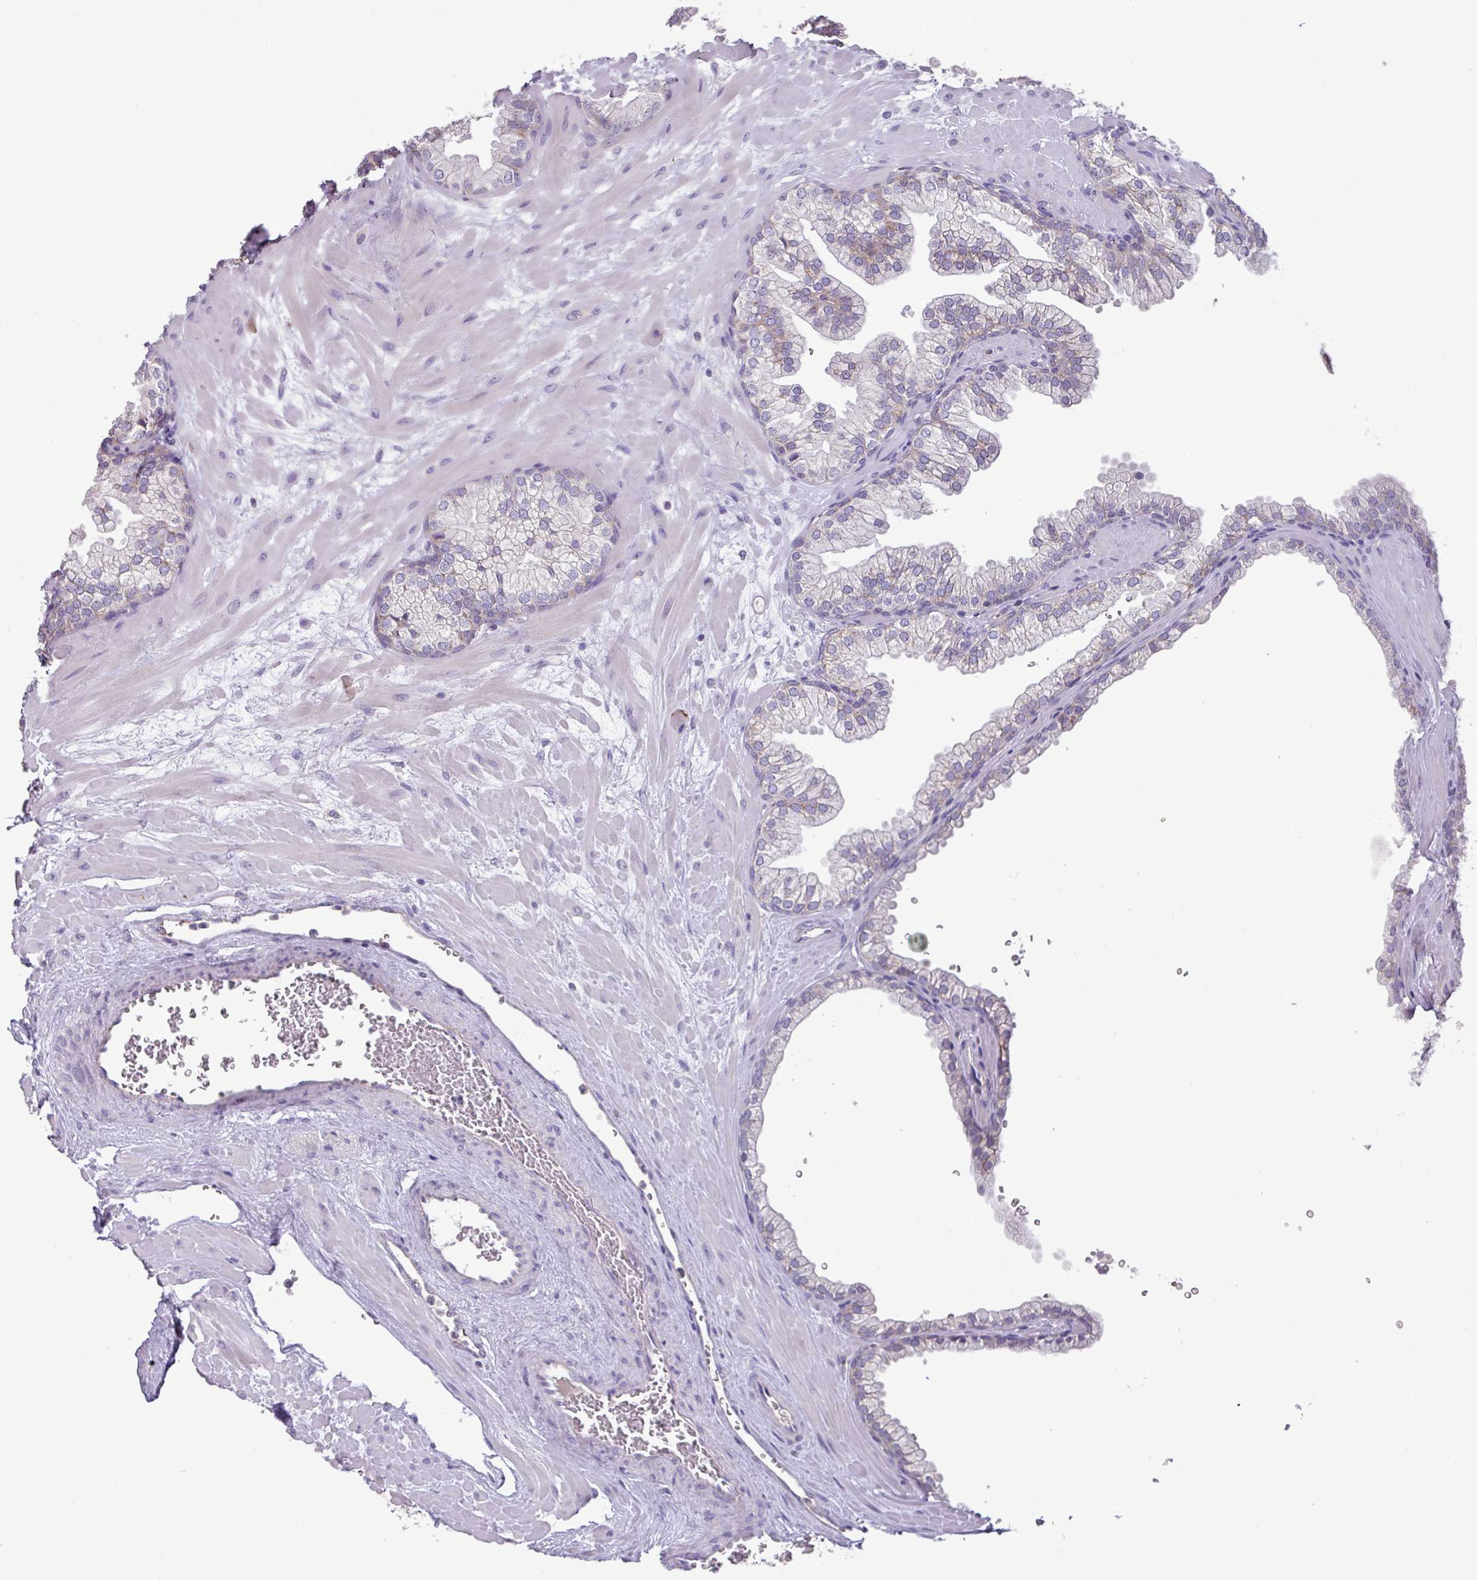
{"staining": {"intensity": "strong", "quantity": "<25%", "location": "cytoplasmic/membranous"}, "tissue": "prostate", "cell_type": "Glandular cells", "image_type": "normal", "snomed": [{"axis": "morphology", "description": "Normal tissue, NOS"}, {"axis": "topography", "description": "Prostate"}, {"axis": "topography", "description": "Peripheral nerve tissue"}], "caption": "Immunohistochemistry (IHC) image of unremarkable prostate stained for a protein (brown), which reveals medium levels of strong cytoplasmic/membranous expression in about <25% of glandular cells.", "gene": "TRAPPC1", "patient": {"sex": "male", "age": 61}}